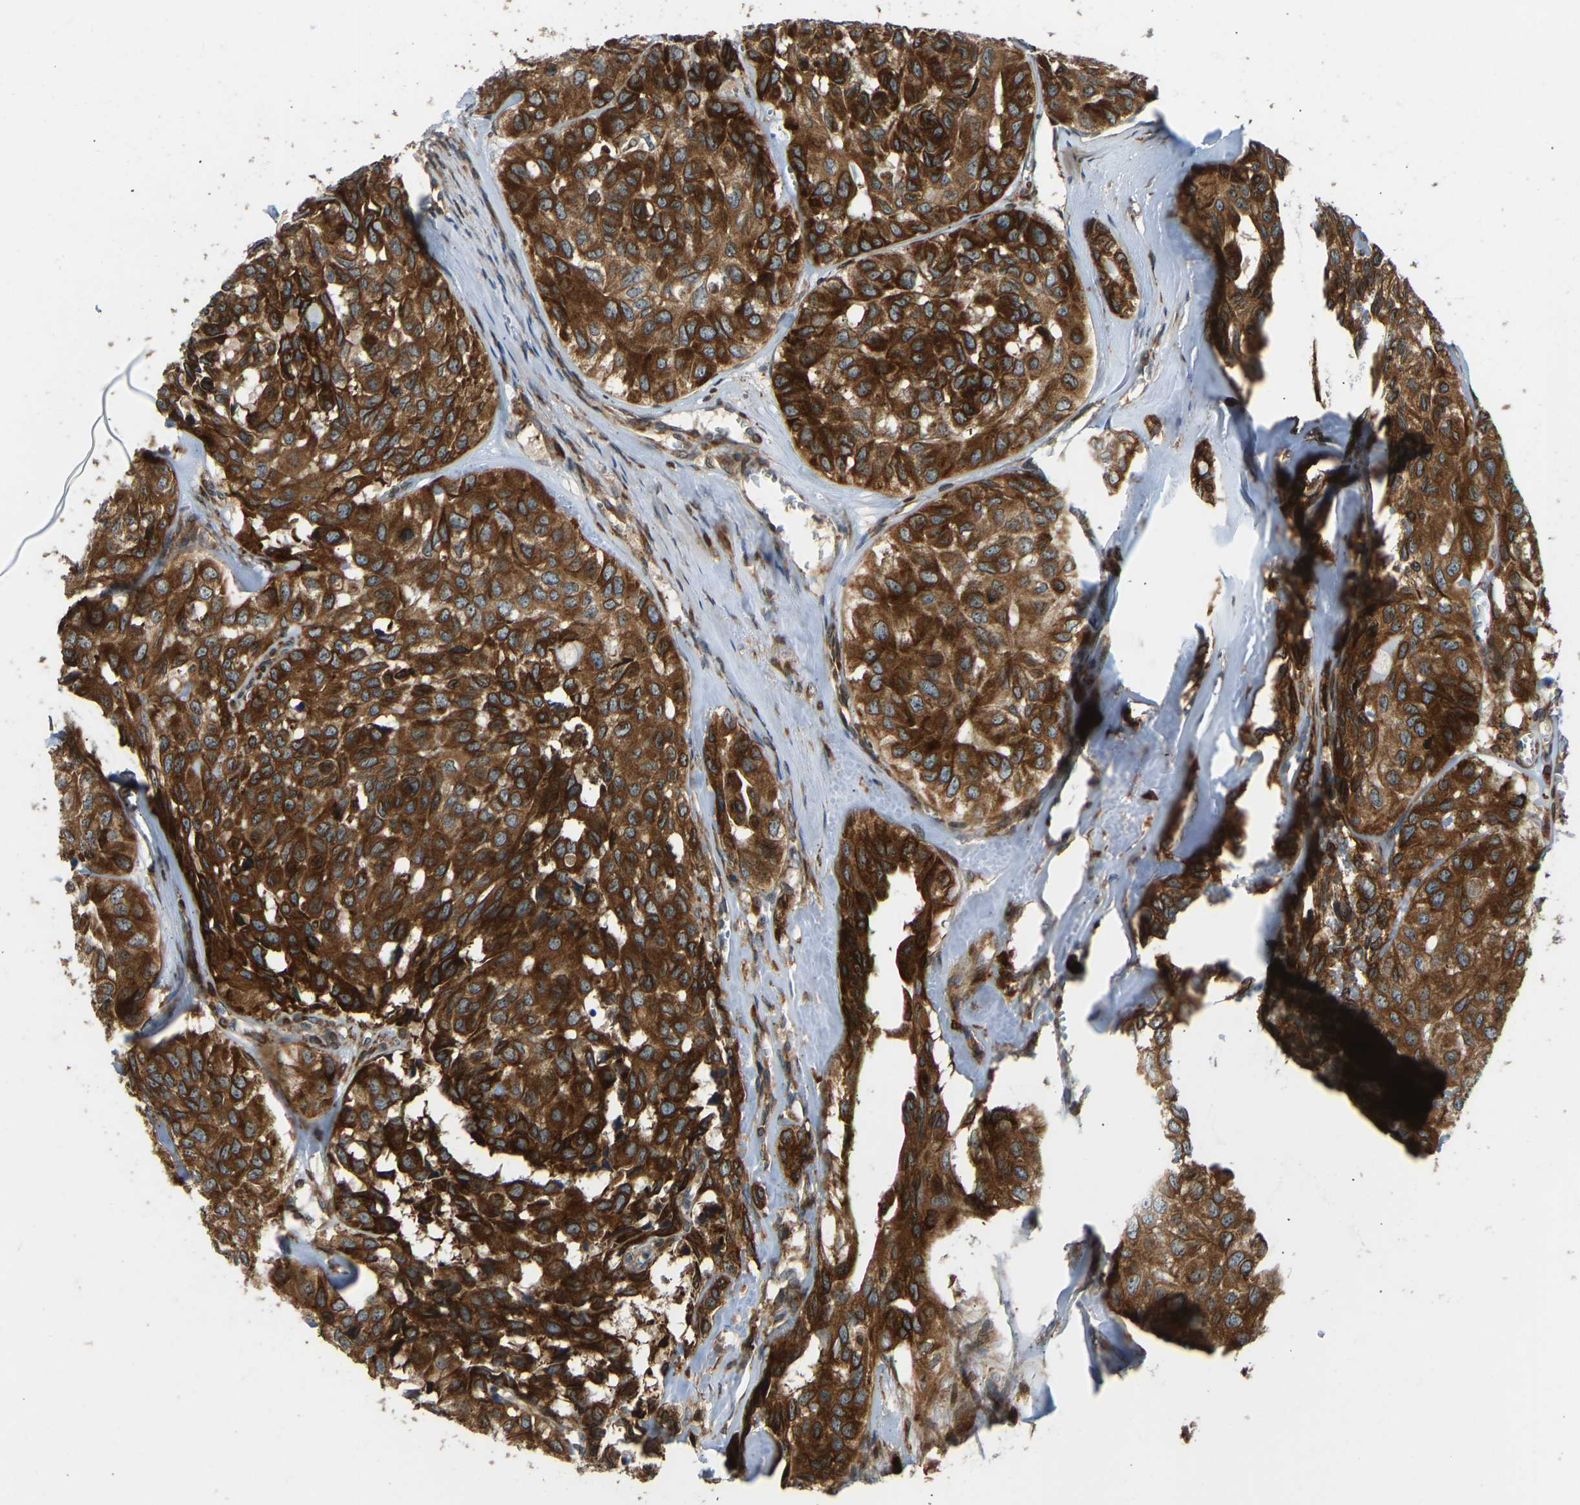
{"staining": {"intensity": "strong", "quantity": ">75%", "location": "cytoplasmic/membranous"}, "tissue": "head and neck cancer", "cell_type": "Tumor cells", "image_type": "cancer", "snomed": [{"axis": "morphology", "description": "Adenocarcinoma, NOS"}, {"axis": "topography", "description": "Salivary gland, NOS"}, {"axis": "topography", "description": "Head-Neck"}], "caption": "Head and neck cancer (adenocarcinoma) was stained to show a protein in brown. There is high levels of strong cytoplasmic/membranous staining in approximately >75% of tumor cells. (Stains: DAB (3,3'-diaminobenzidine) in brown, nuclei in blue, Microscopy: brightfield microscopy at high magnification).", "gene": "OS9", "patient": {"sex": "female", "age": 76}}